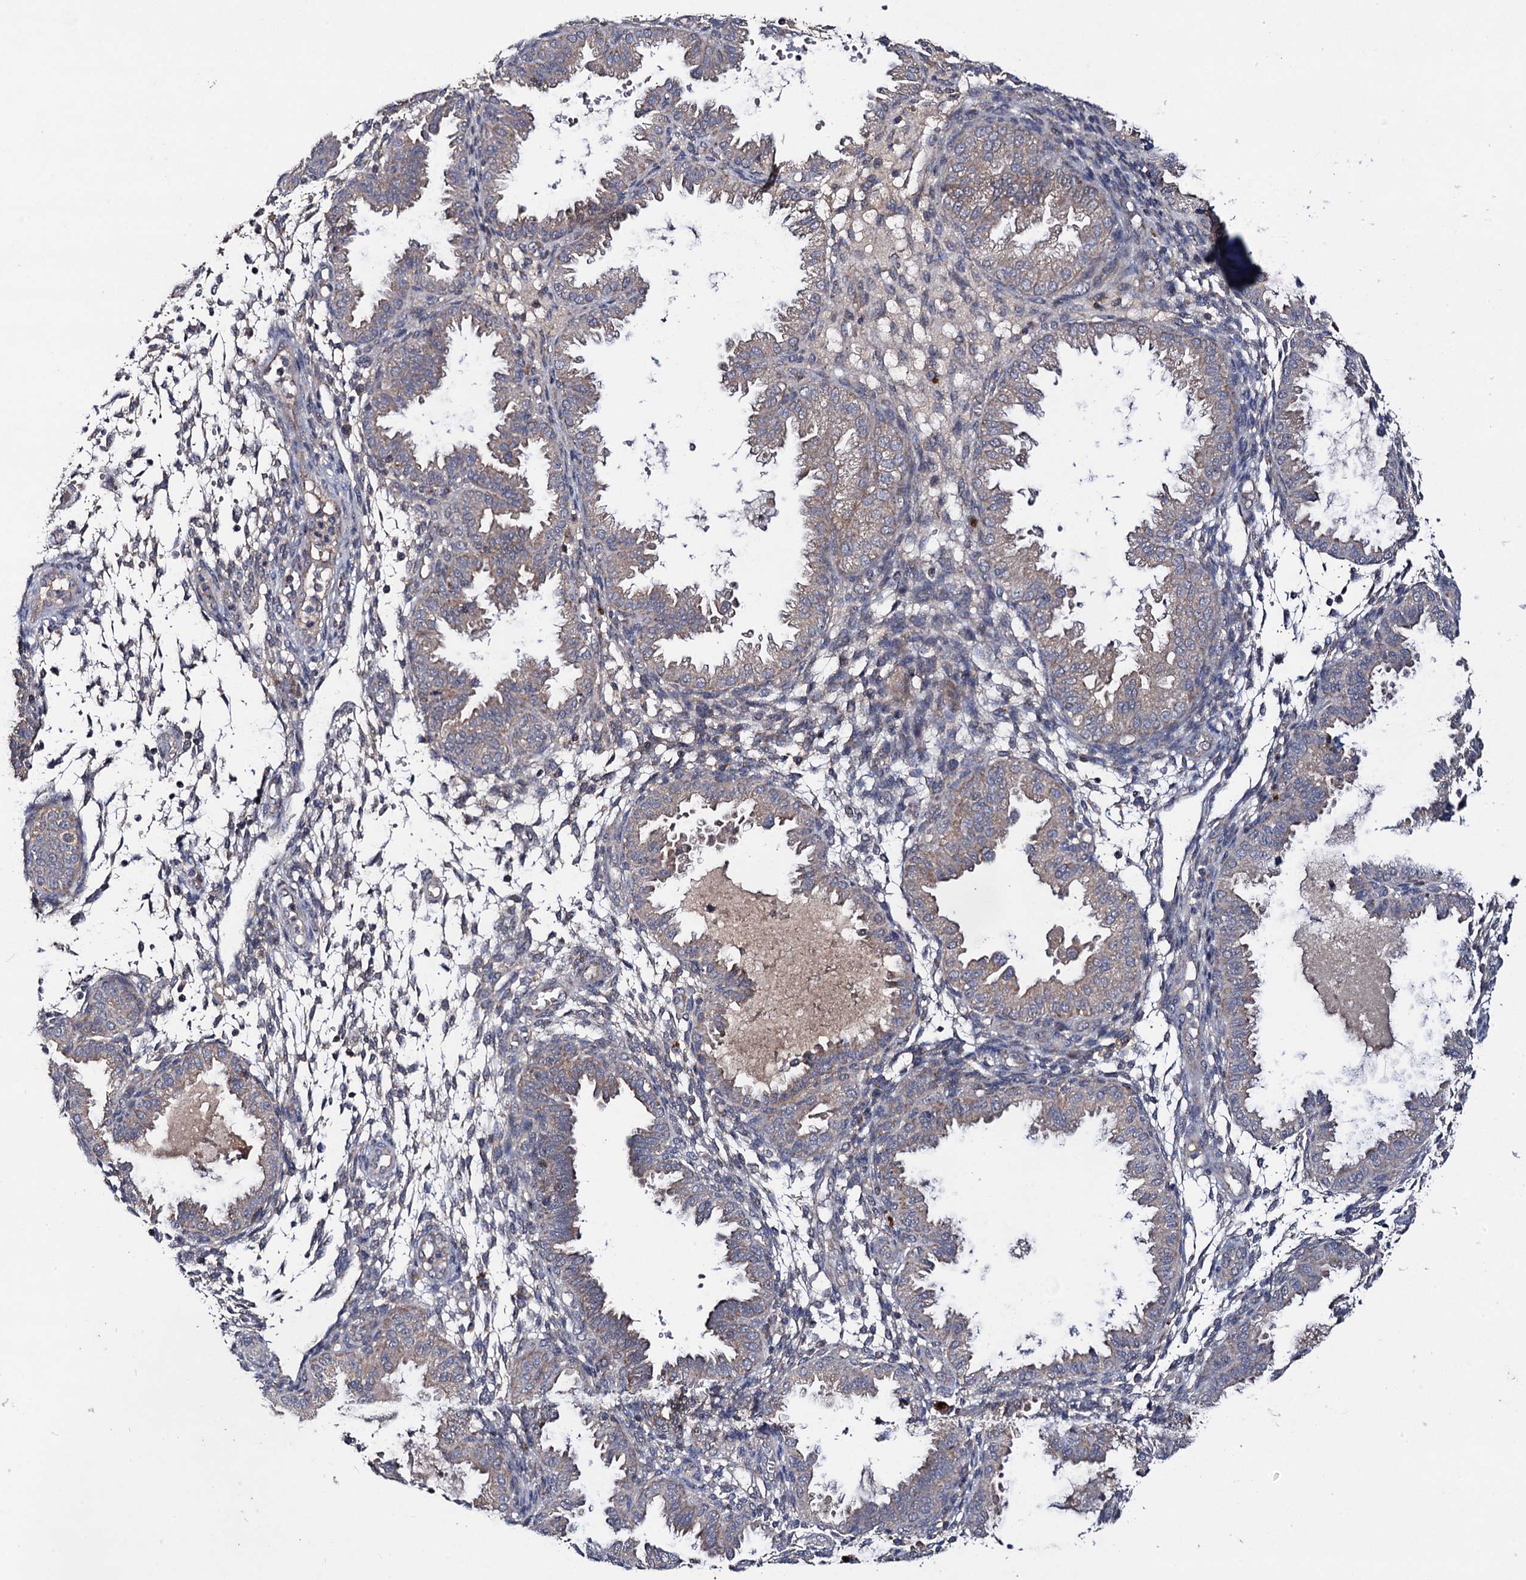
{"staining": {"intensity": "negative", "quantity": "none", "location": "none"}, "tissue": "endometrium", "cell_type": "Cells in endometrial stroma", "image_type": "normal", "snomed": [{"axis": "morphology", "description": "Normal tissue, NOS"}, {"axis": "topography", "description": "Endometrium"}], "caption": "Immunohistochemical staining of unremarkable human endometrium reveals no significant staining in cells in endometrial stroma. Brightfield microscopy of immunohistochemistry (IHC) stained with DAB (brown) and hematoxylin (blue), captured at high magnification.", "gene": "VPS37D", "patient": {"sex": "female", "age": 33}}